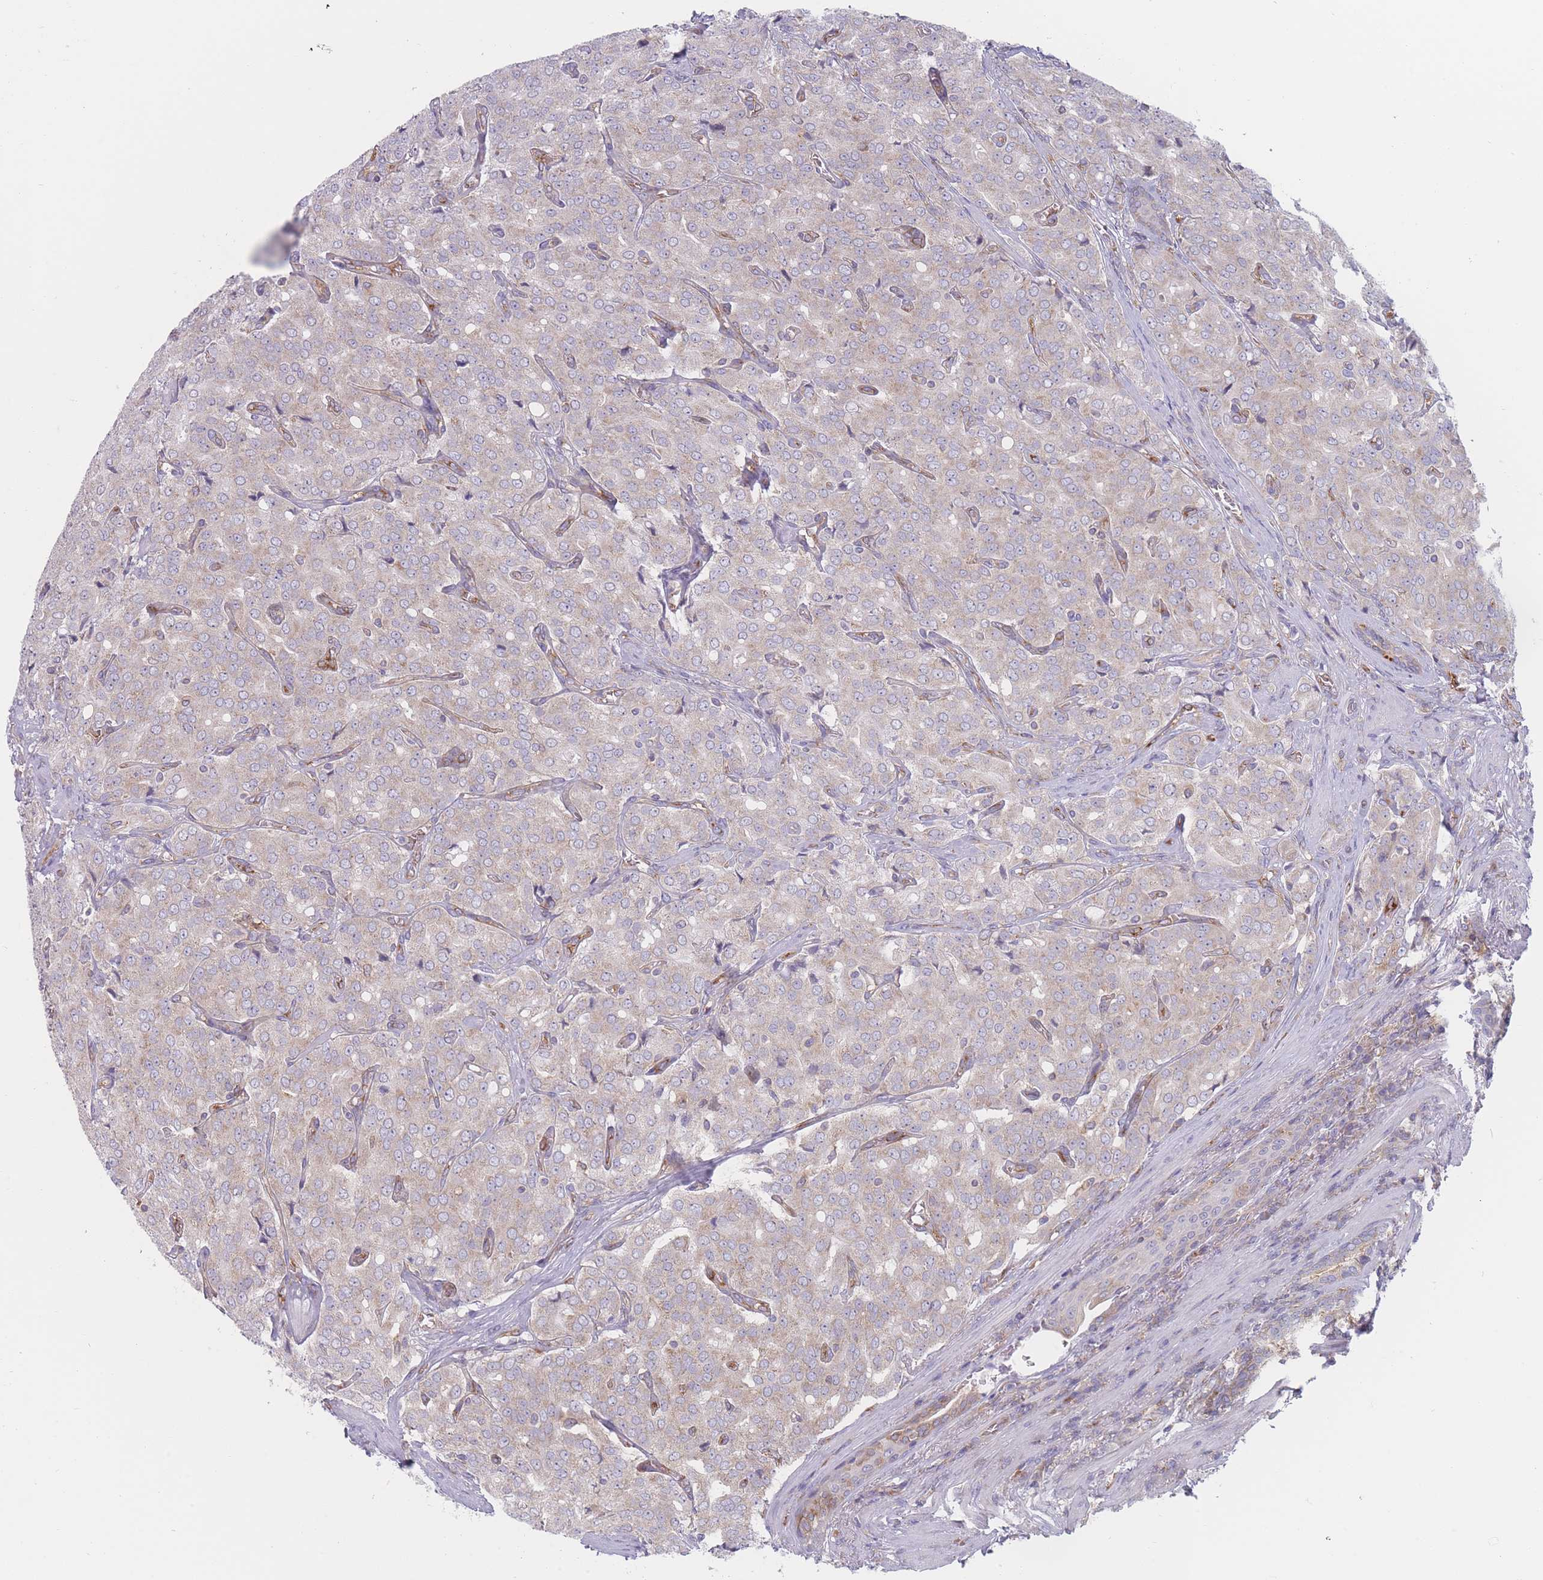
{"staining": {"intensity": "weak", "quantity": "25%-75%", "location": "cytoplasmic/membranous"}, "tissue": "prostate cancer", "cell_type": "Tumor cells", "image_type": "cancer", "snomed": [{"axis": "morphology", "description": "Adenocarcinoma, High grade"}, {"axis": "topography", "description": "Prostate"}], "caption": "About 25%-75% of tumor cells in prostate adenocarcinoma (high-grade) exhibit weak cytoplasmic/membranous protein staining as visualized by brown immunohistochemical staining.", "gene": "MAP1S", "patient": {"sex": "male", "age": 68}}